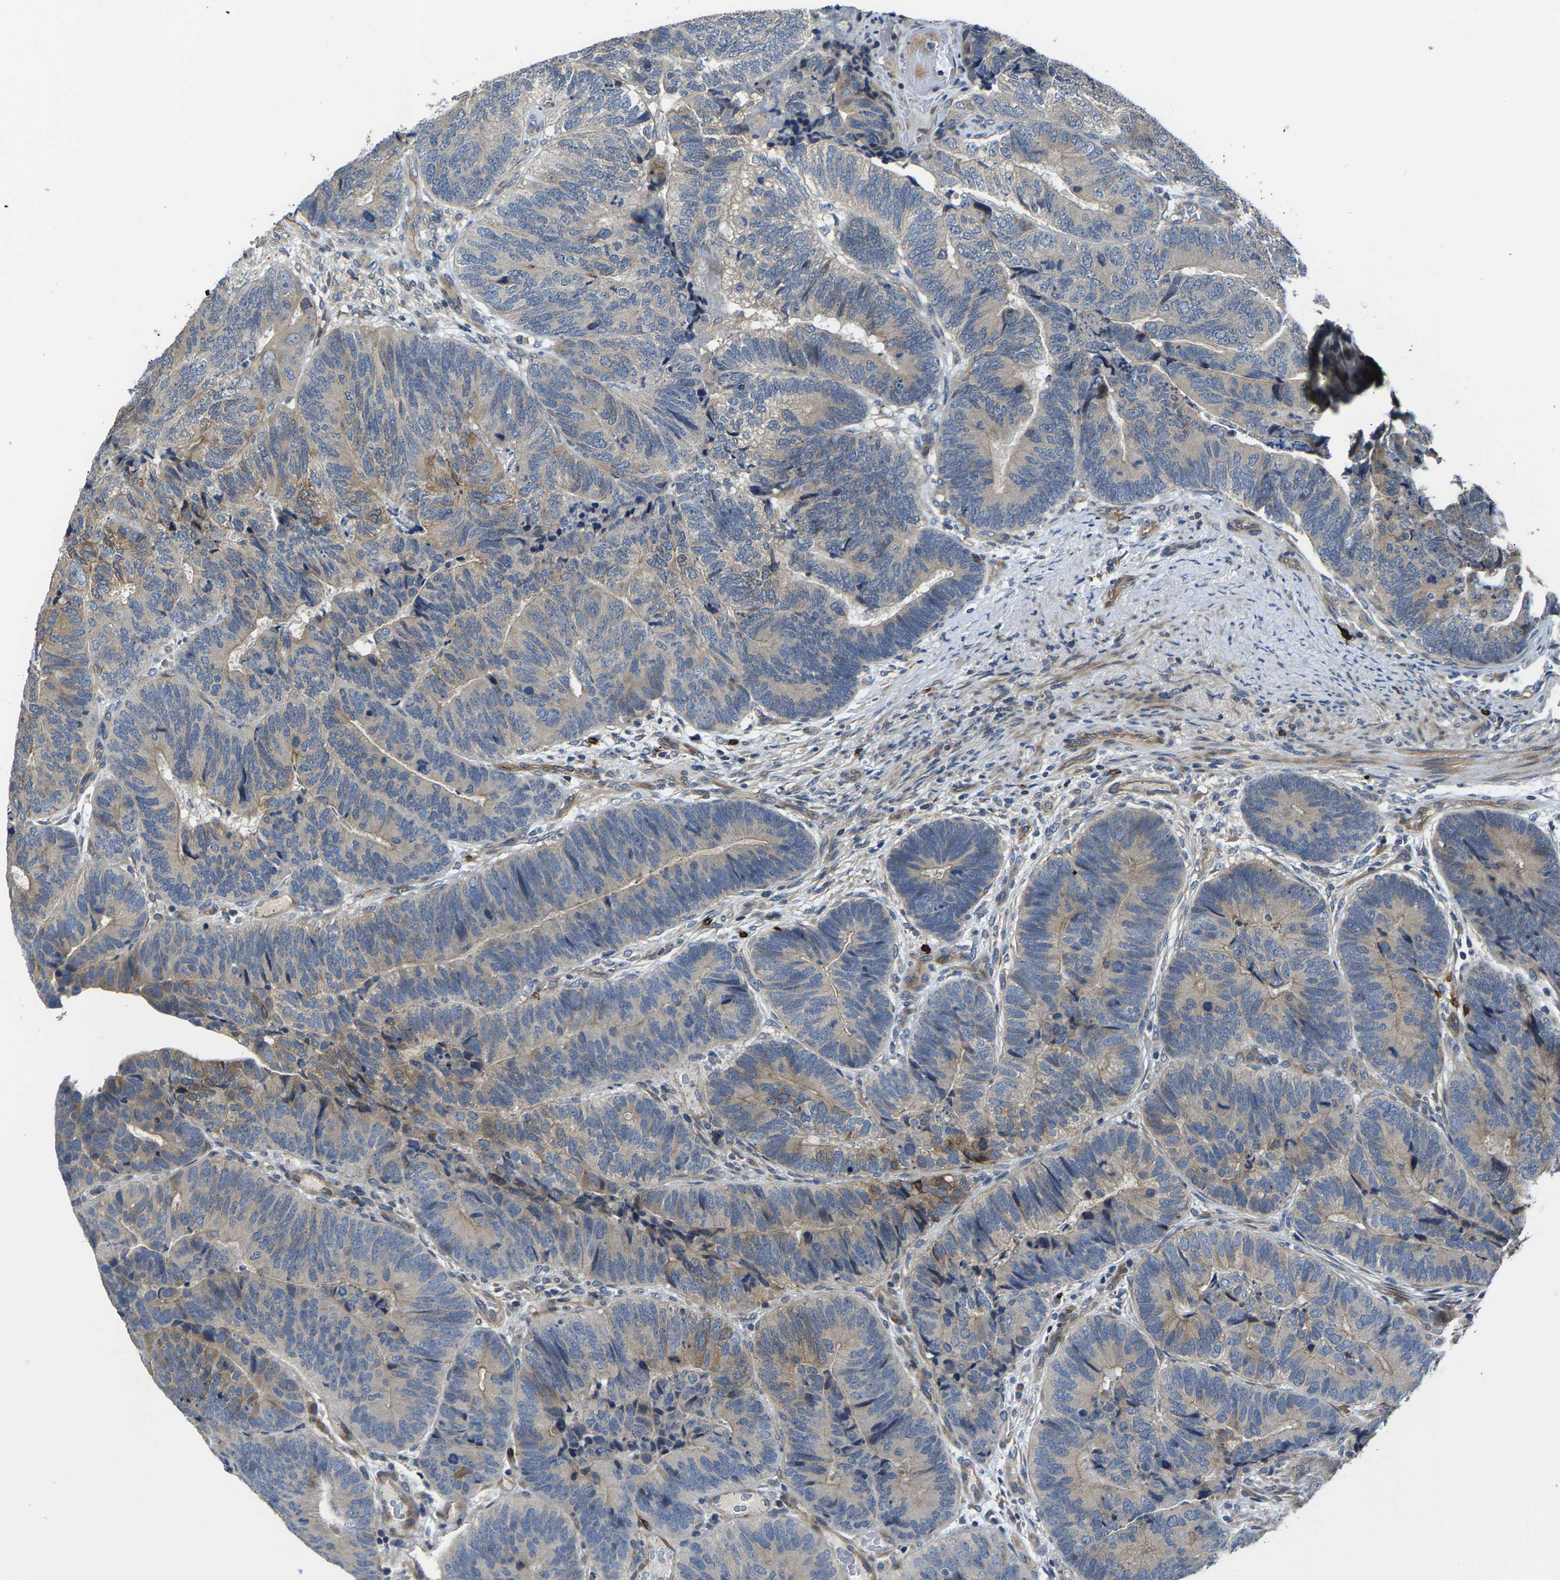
{"staining": {"intensity": "moderate", "quantity": "<25%", "location": "cytoplasmic/membranous"}, "tissue": "colorectal cancer", "cell_type": "Tumor cells", "image_type": "cancer", "snomed": [{"axis": "morphology", "description": "Adenocarcinoma, NOS"}, {"axis": "topography", "description": "Colon"}], "caption": "Protein positivity by immunohistochemistry displays moderate cytoplasmic/membranous expression in about <25% of tumor cells in colorectal adenocarcinoma.", "gene": "AGBL3", "patient": {"sex": "female", "age": 67}}